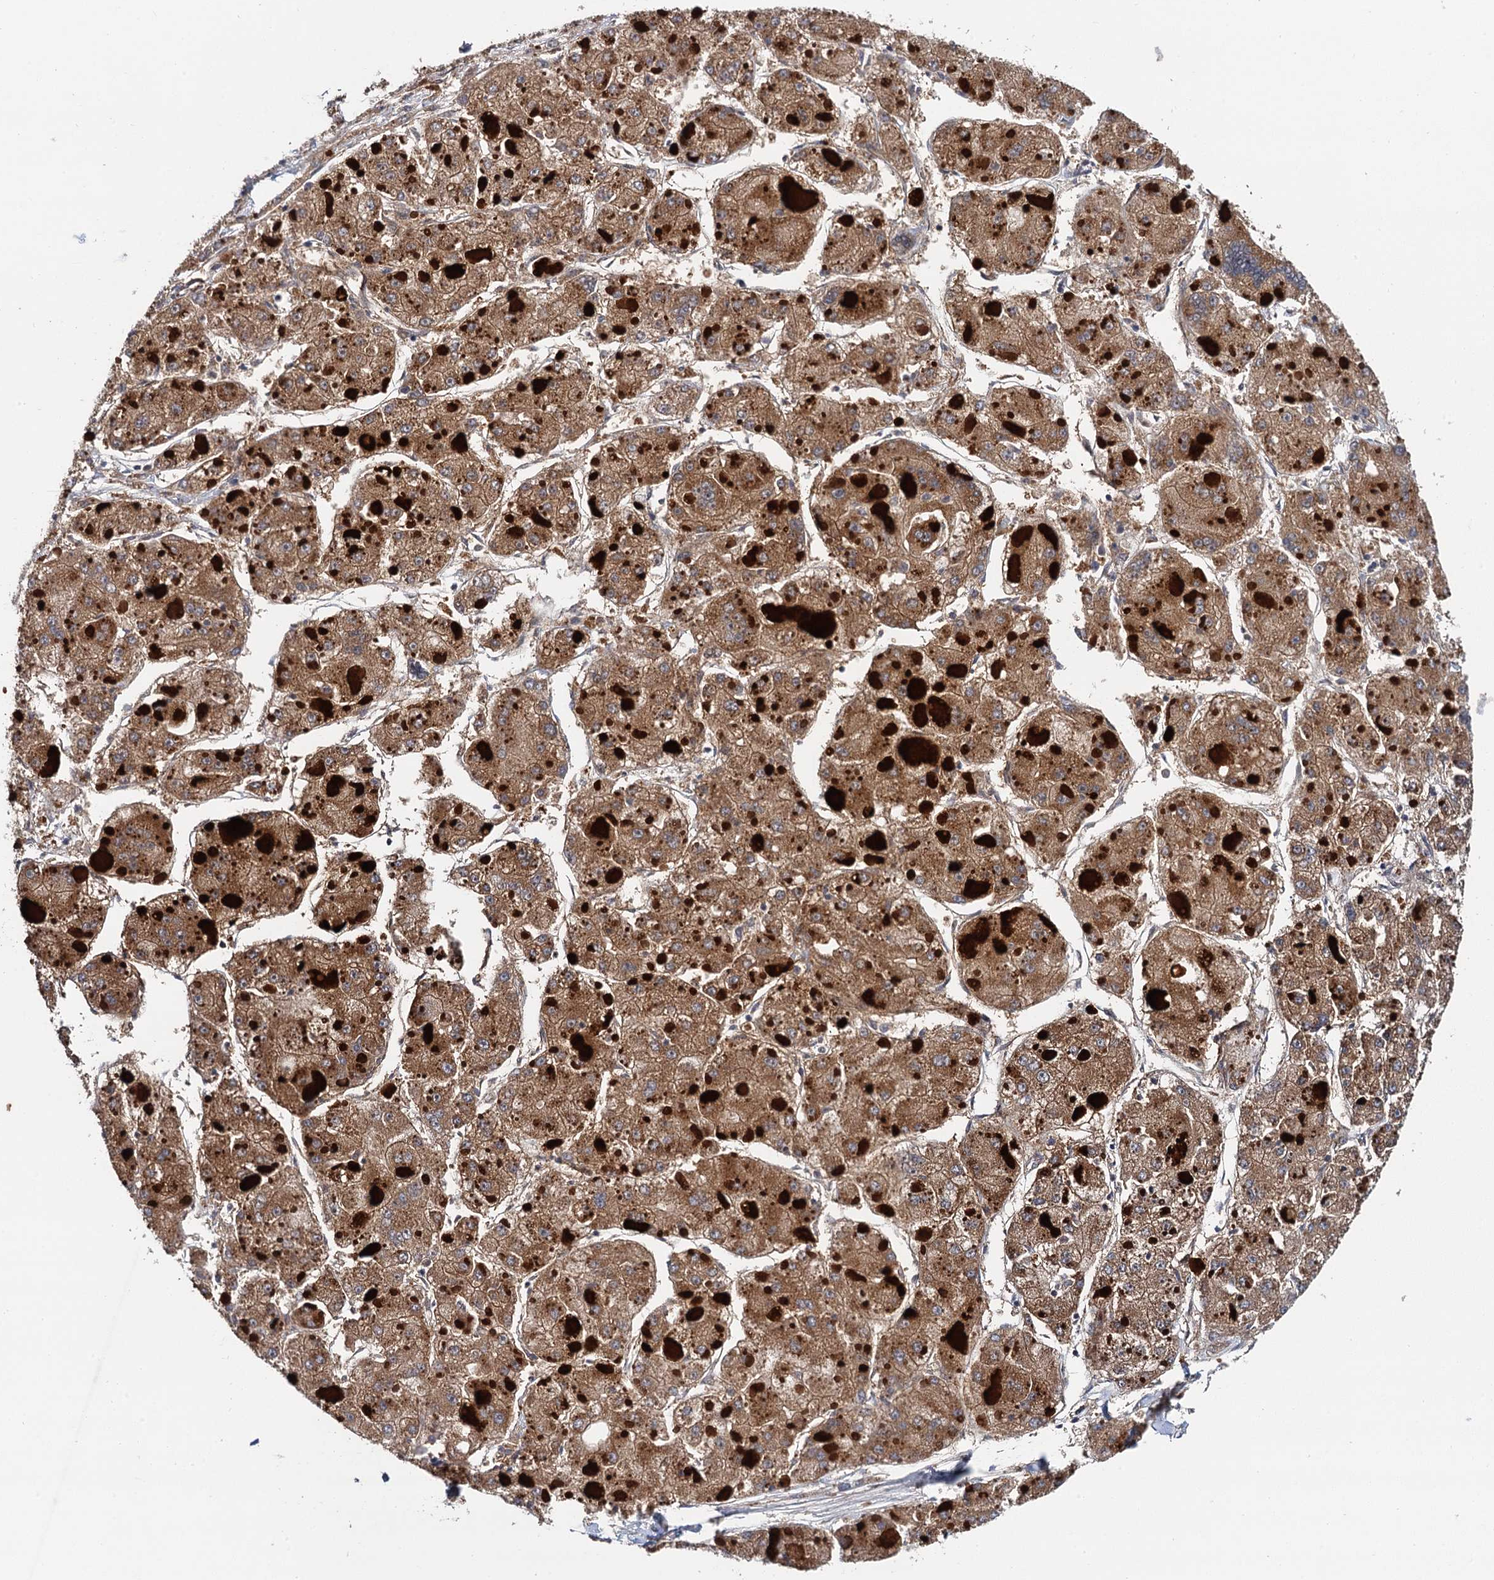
{"staining": {"intensity": "moderate", "quantity": ">75%", "location": "cytoplasmic/membranous"}, "tissue": "liver cancer", "cell_type": "Tumor cells", "image_type": "cancer", "snomed": [{"axis": "morphology", "description": "Carcinoma, Hepatocellular, NOS"}, {"axis": "topography", "description": "Liver"}], "caption": "Immunohistochemical staining of liver cancer reveals medium levels of moderate cytoplasmic/membranous positivity in about >75% of tumor cells. (Stains: DAB (3,3'-diaminobenzidine) in brown, nuclei in blue, Microscopy: brightfield microscopy at high magnification).", "gene": "NLRP10", "patient": {"sex": "female", "age": 73}}